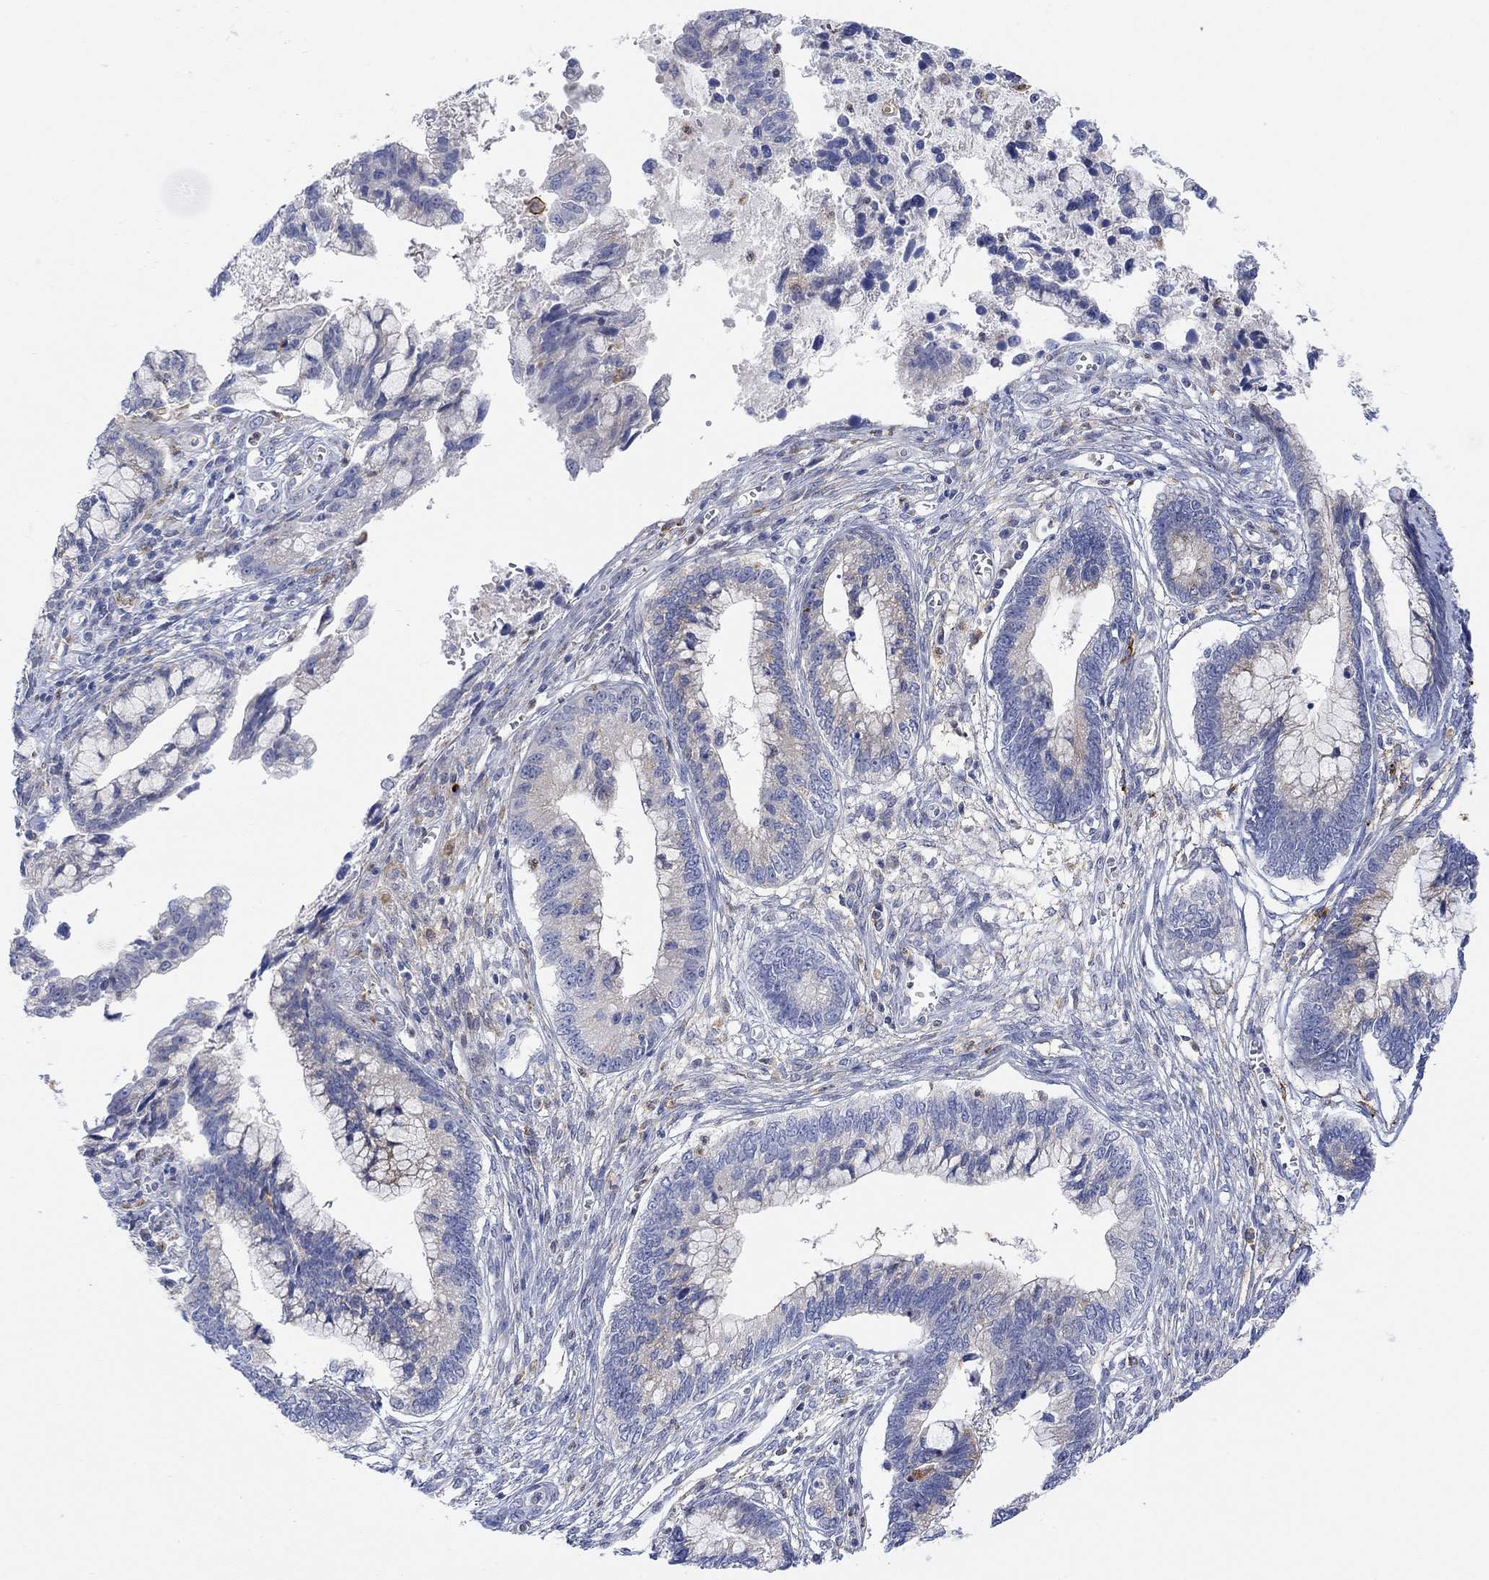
{"staining": {"intensity": "weak", "quantity": "<25%", "location": "cytoplasmic/membranous"}, "tissue": "cervical cancer", "cell_type": "Tumor cells", "image_type": "cancer", "snomed": [{"axis": "morphology", "description": "Adenocarcinoma, NOS"}, {"axis": "topography", "description": "Cervix"}], "caption": "A histopathology image of cervical cancer stained for a protein displays no brown staining in tumor cells.", "gene": "ACSL1", "patient": {"sex": "female", "age": 44}}